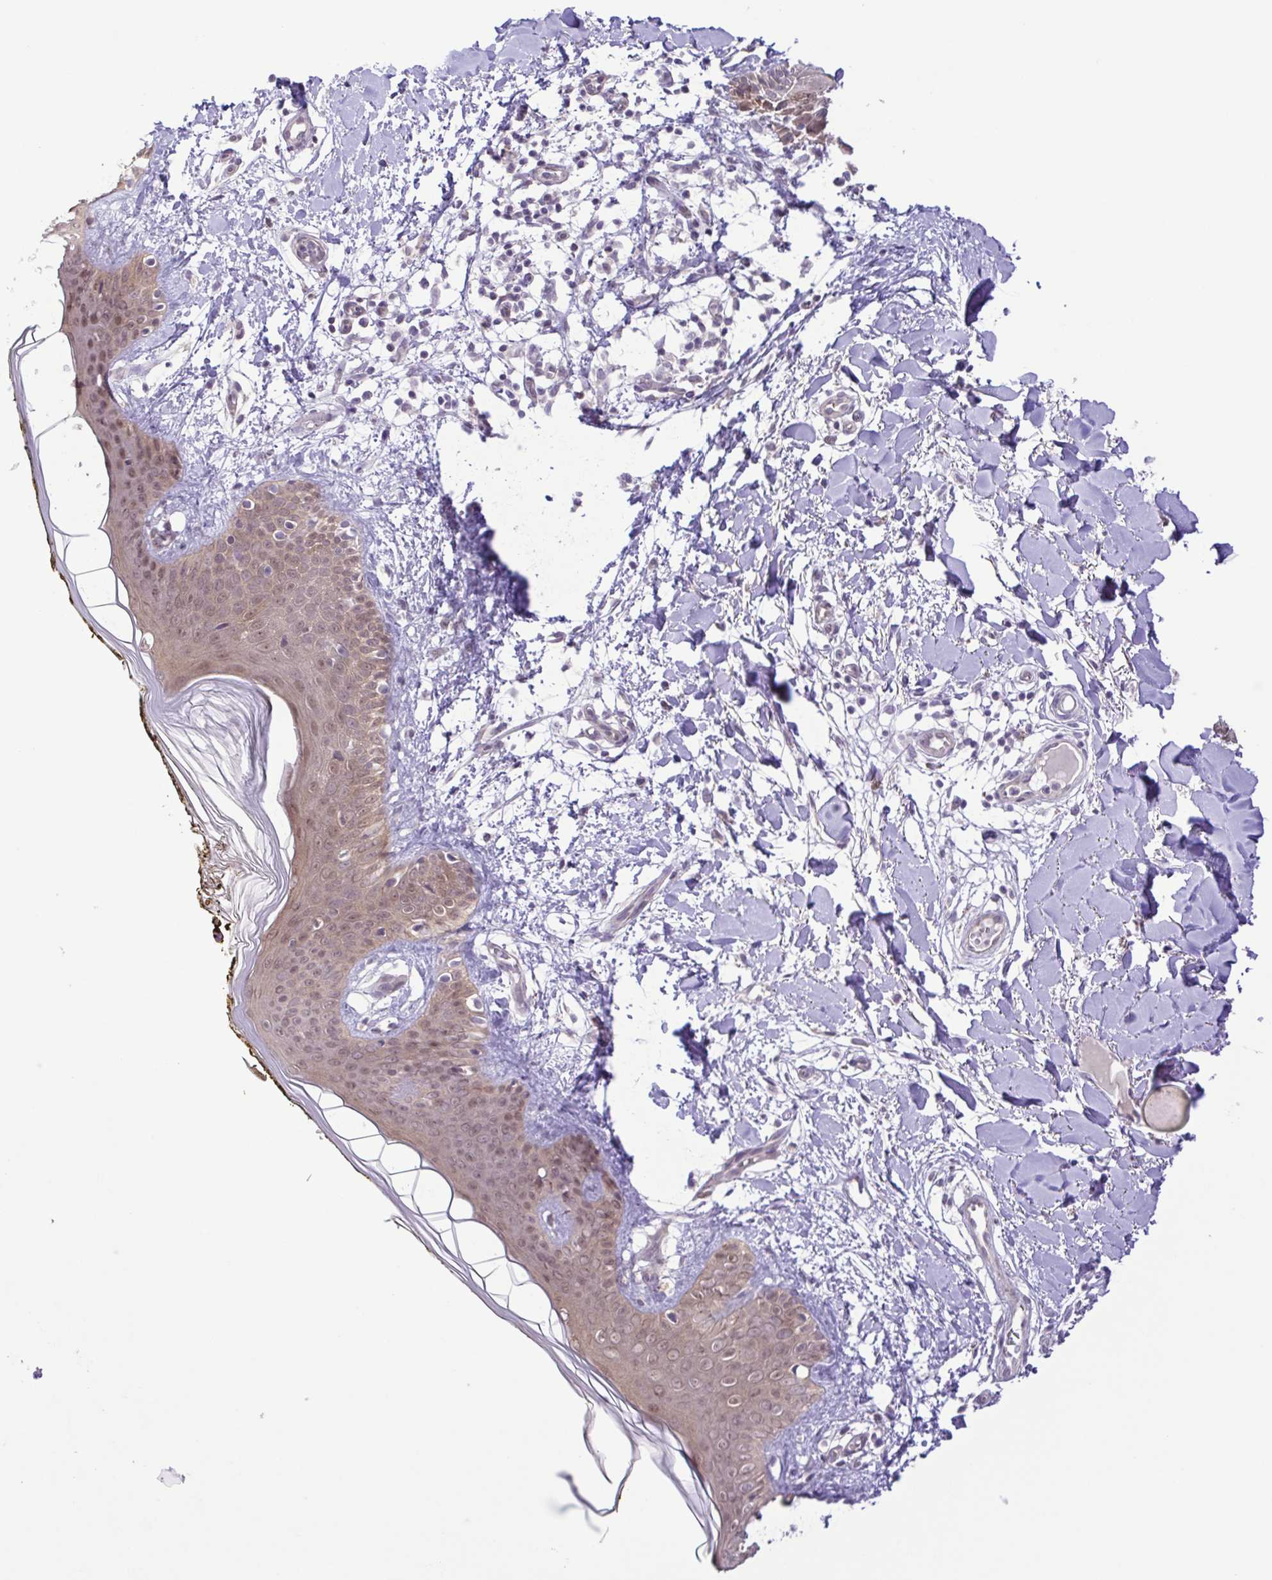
{"staining": {"intensity": "negative", "quantity": "none", "location": "none"}, "tissue": "skin", "cell_type": "Fibroblasts", "image_type": "normal", "snomed": [{"axis": "morphology", "description": "Normal tissue, NOS"}, {"axis": "topography", "description": "Skin"}], "caption": "Histopathology image shows no protein positivity in fibroblasts of benign skin.", "gene": "IL1RN", "patient": {"sex": "female", "age": 34}}